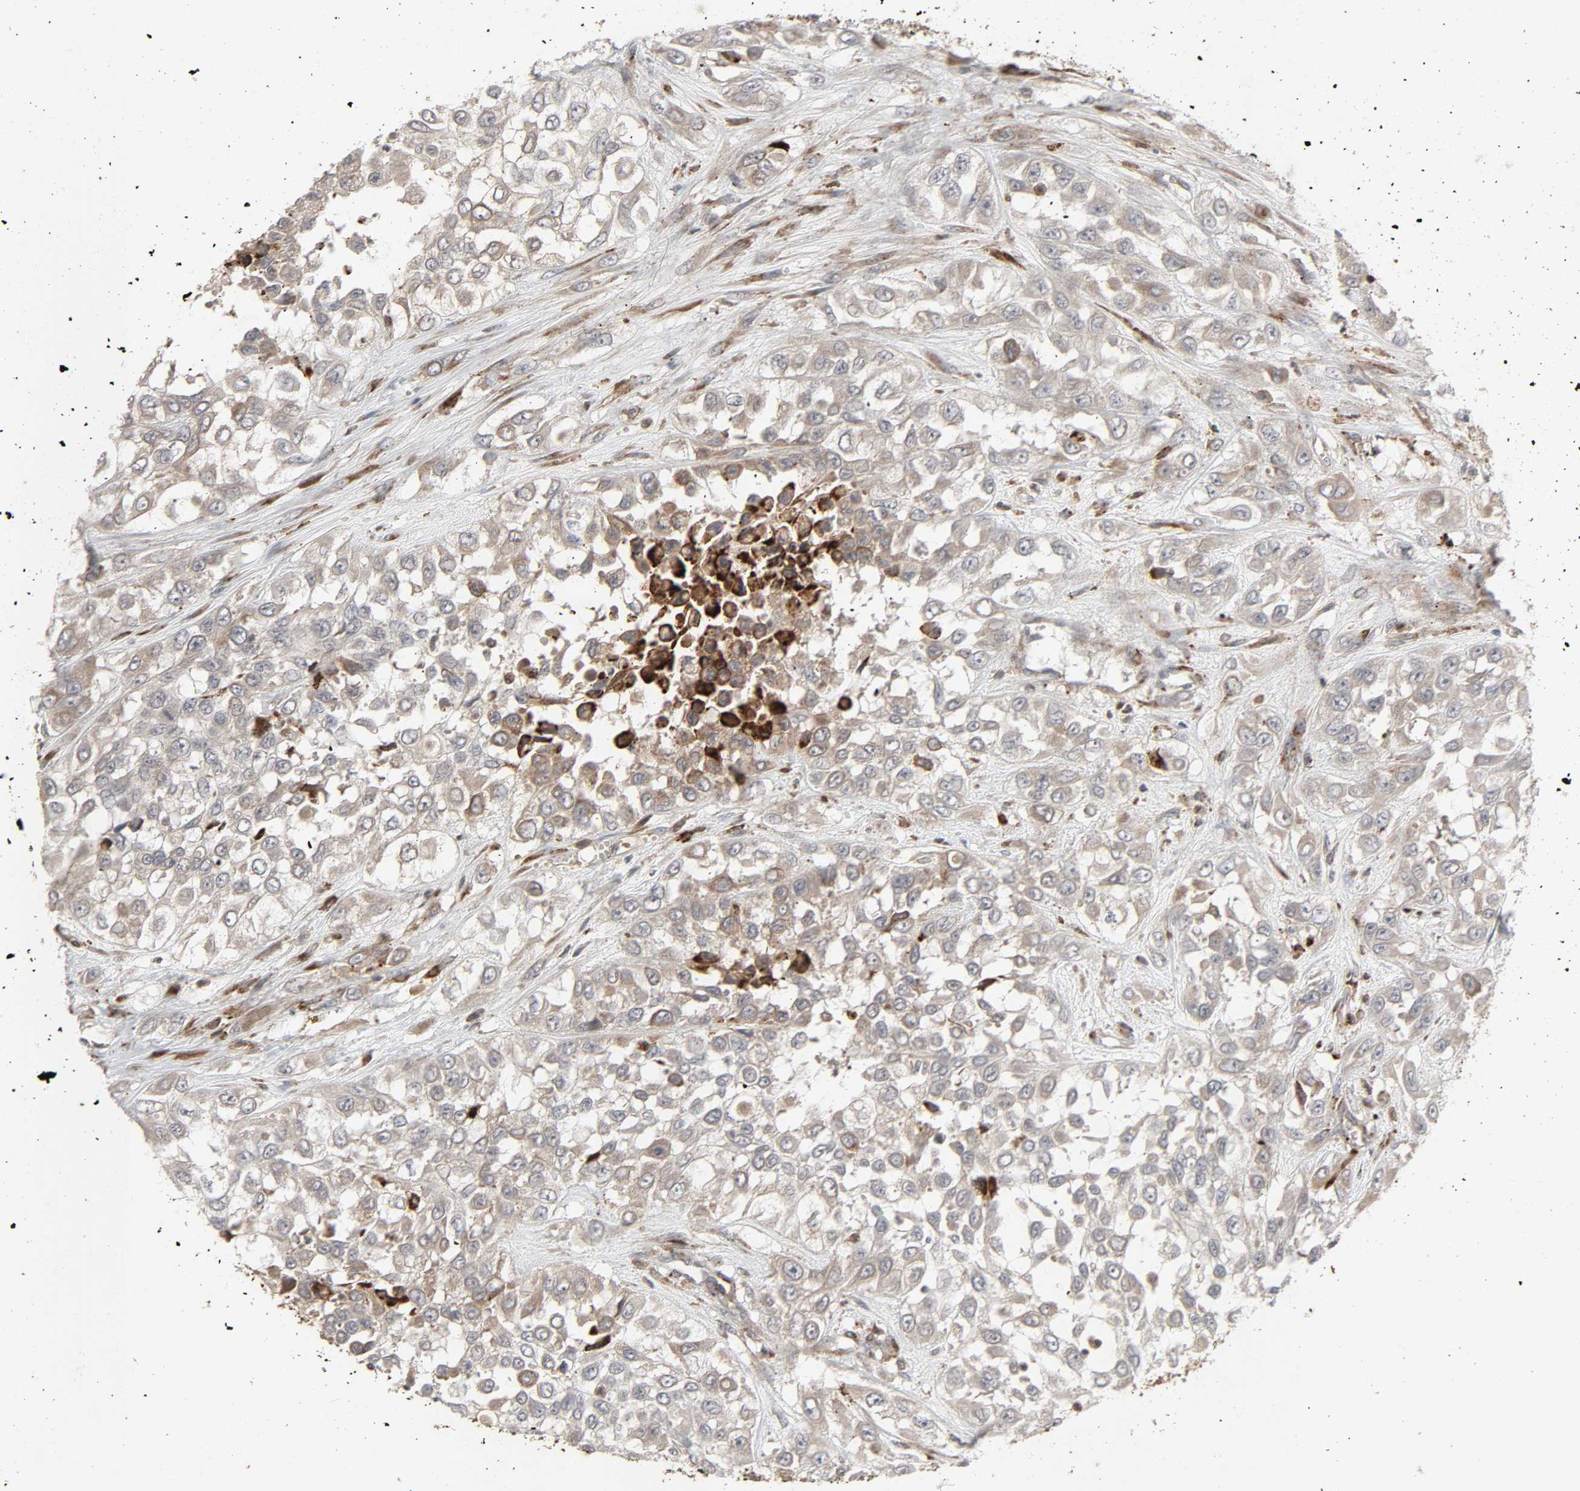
{"staining": {"intensity": "strong", "quantity": ">75%", "location": "cytoplasmic/membranous"}, "tissue": "urothelial cancer", "cell_type": "Tumor cells", "image_type": "cancer", "snomed": [{"axis": "morphology", "description": "Urothelial carcinoma, High grade"}, {"axis": "topography", "description": "Urinary bladder"}], "caption": "Immunohistochemical staining of urothelial carcinoma (high-grade) exhibits strong cytoplasmic/membranous protein positivity in approximately >75% of tumor cells.", "gene": "ADCY4", "patient": {"sex": "male", "age": 57}}